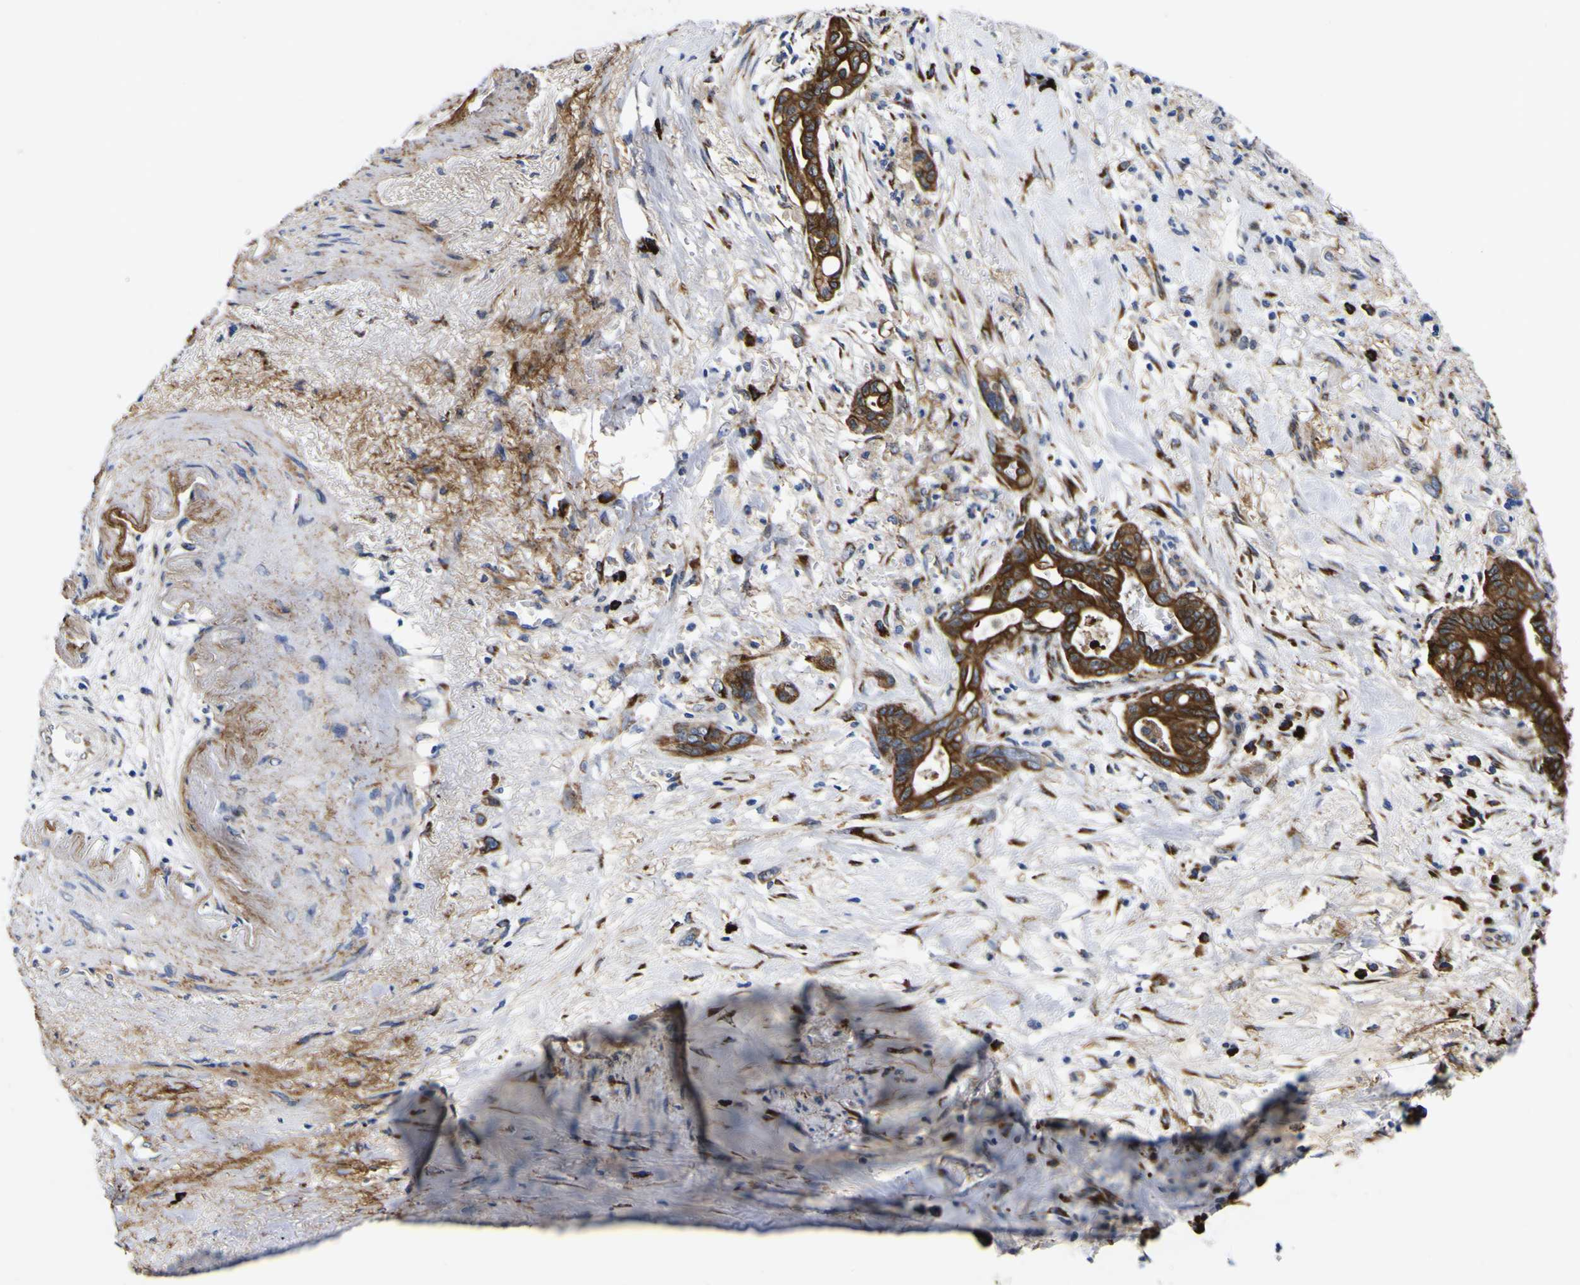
{"staining": {"intensity": "strong", "quantity": ">75%", "location": "cytoplasmic/membranous"}, "tissue": "pancreatic cancer", "cell_type": "Tumor cells", "image_type": "cancer", "snomed": [{"axis": "morphology", "description": "Adenocarcinoma, NOS"}, {"axis": "topography", "description": "Pancreas"}], "caption": "Human pancreatic cancer stained for a protein (brown) reveals strong cytoplasmic/membranous positive expression in approximately >75% of tumor cells.", "gene": "SCD", "patient": {"sex": "male", "age": 70}}